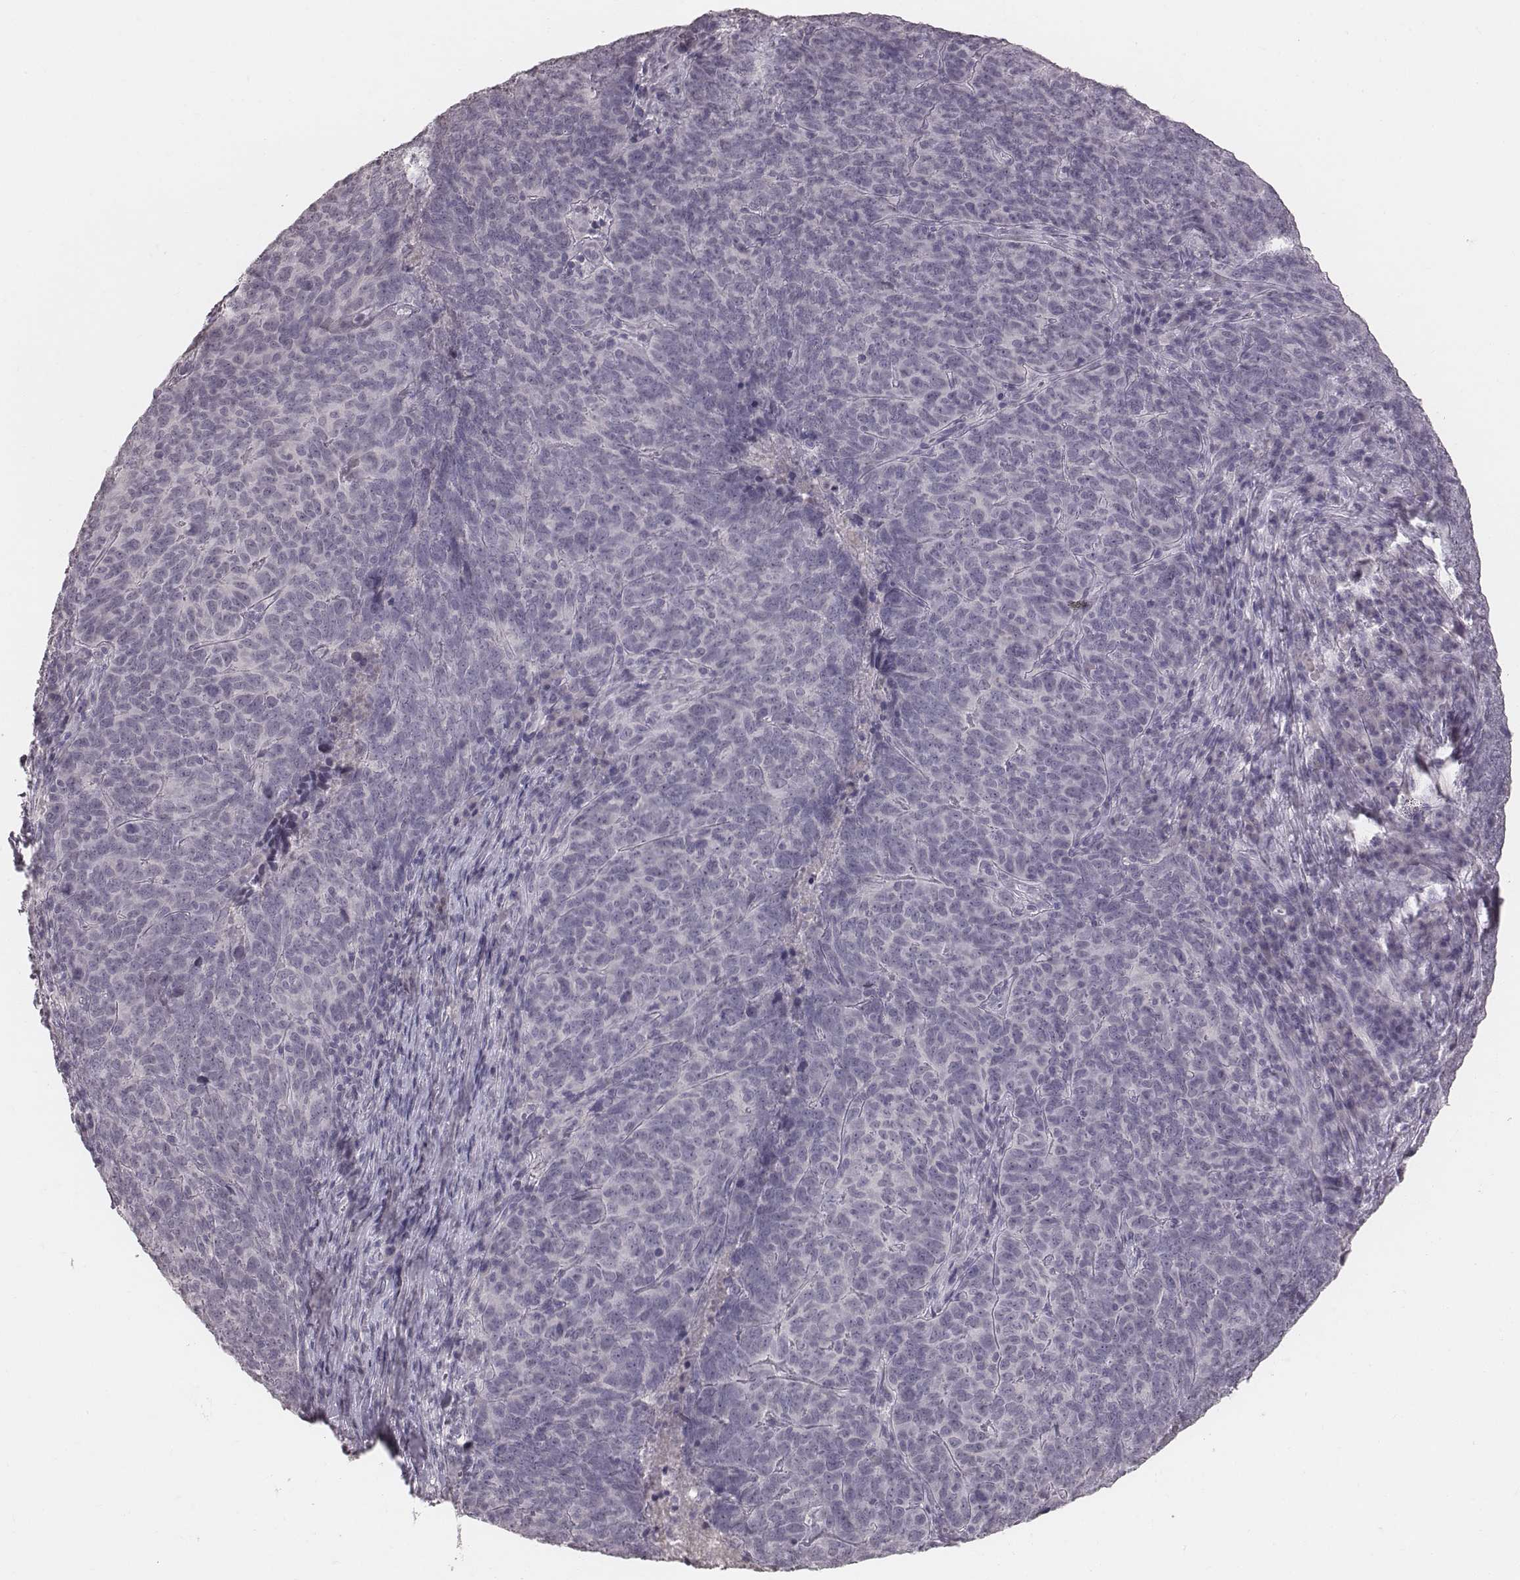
{"staining": {"intensity": "negative", "quantity": "none", "location": "none"}, "tissue": "skin cancer", "cell_type": "Tumor cells", "image_type": "cancer", "snomed": [{"axis": "morphology", "description": "Squamous cell carcinoma, NOS"}, {"axis": "topography", "description": "Skin"}, {"axis": "topography", "description": "Anal"}], "caption": "High magnification brightfield microscopy of skin cancer (squamous cell carcinoma) stained with DAB (3,3'-diaminobenzidine) (brown) and counterstained with hematoxylin (blue): tumor cells show no significant staining.", "gene": "CFTR", "patient": {"sex": "female", "age": 51}}